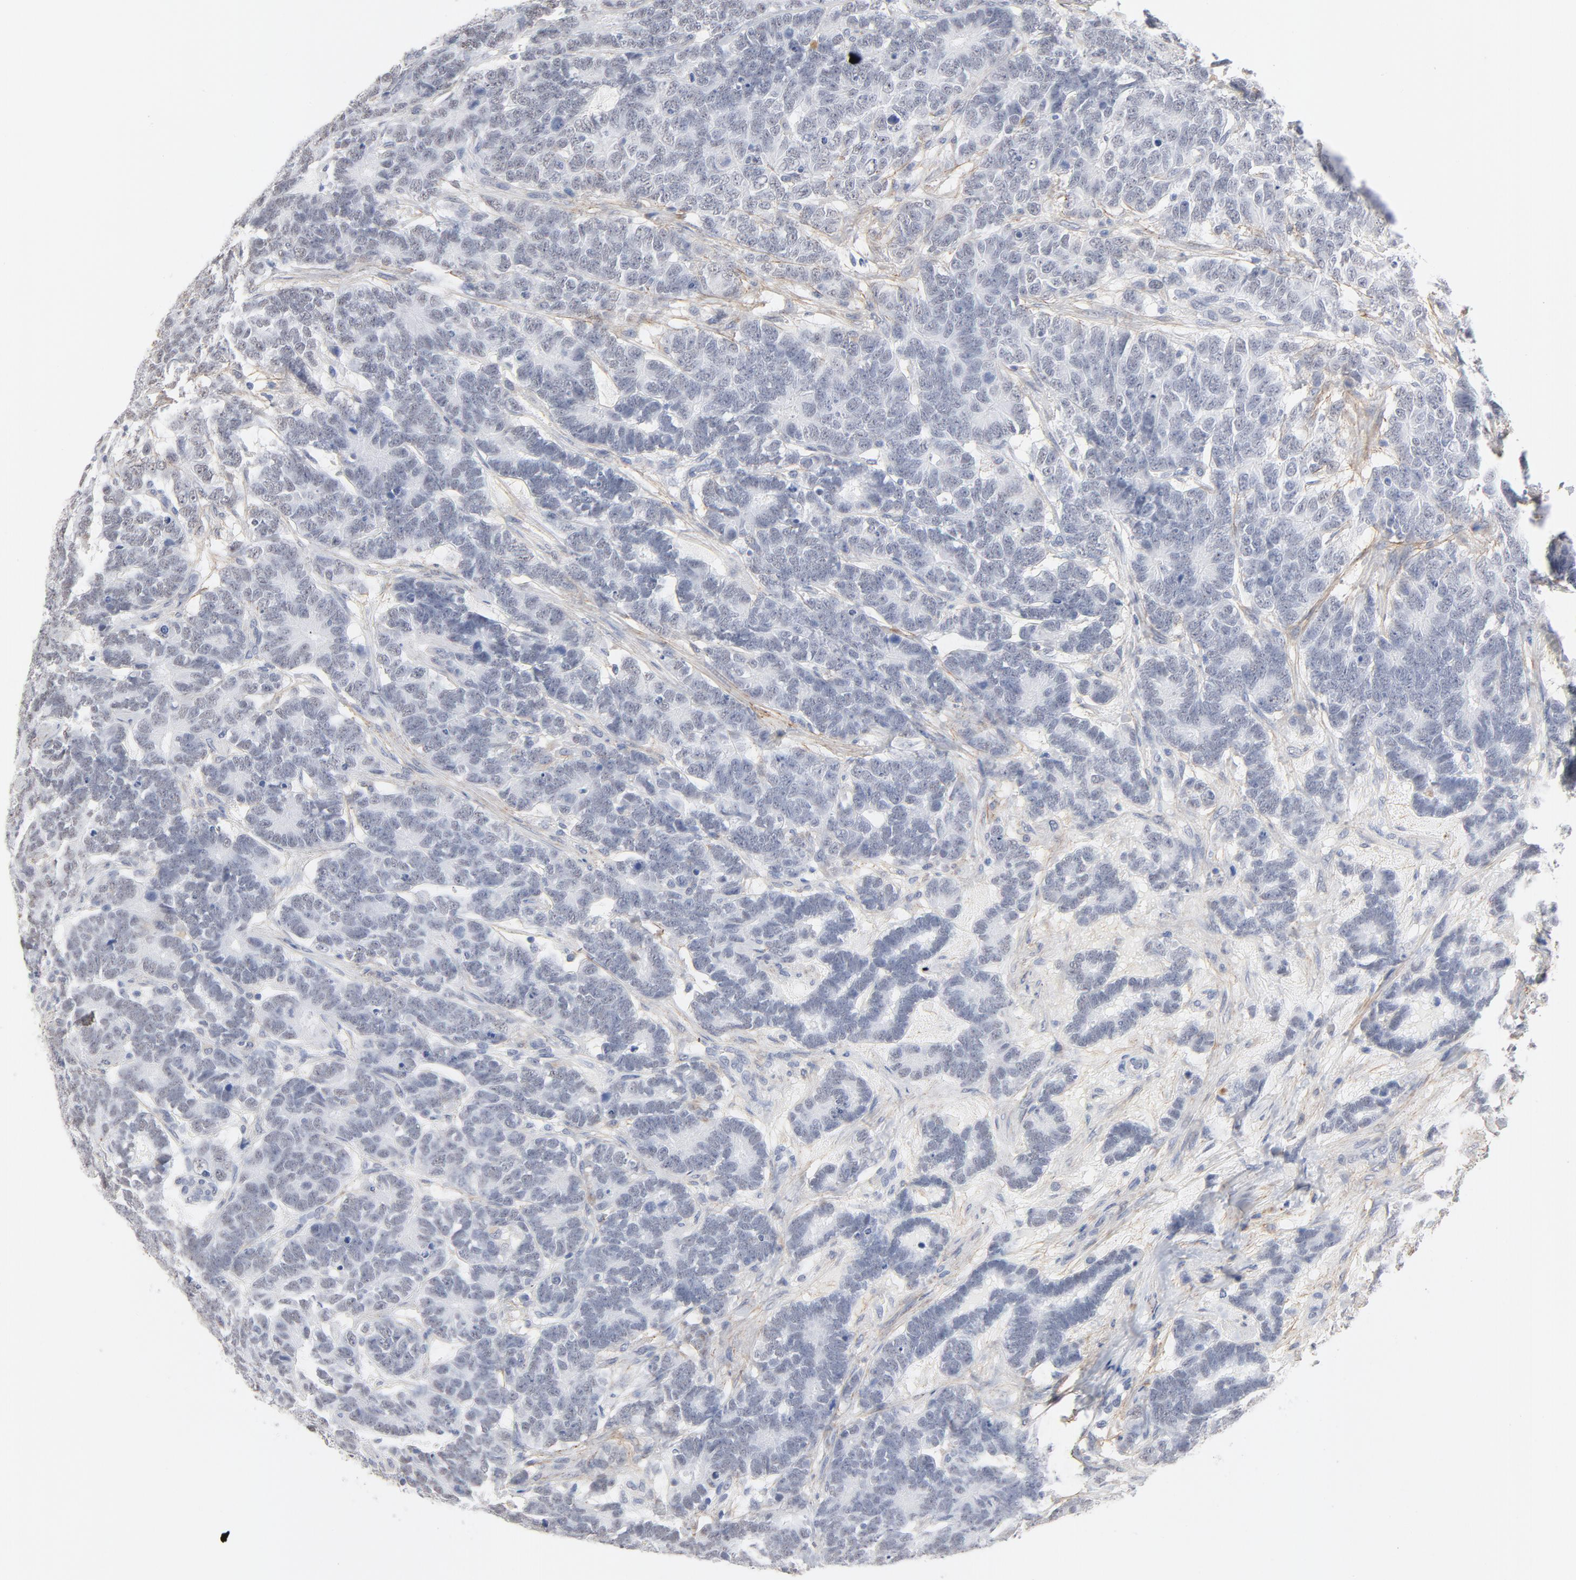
{"staining": {"intensity": "negative", "quantity": "none", "location": "none"}, "tissue": "testis cancer", "cell_type": "Tumor cells", "image_type": "cancer", "snomed": [{"axis": "morphology", "description": "Carcinoma, Embryonal, NOS"}, {"axis": "topography", "description": "Testis"}], "caption": "Immunohistochemistry (IHC) photomicrograph of human testis embryonal carcinoma stained for a protein (brown), which shows no expression in tumor cells.", "gene": "LTBP2", "patient": {"sex": "male", "age": 26}}